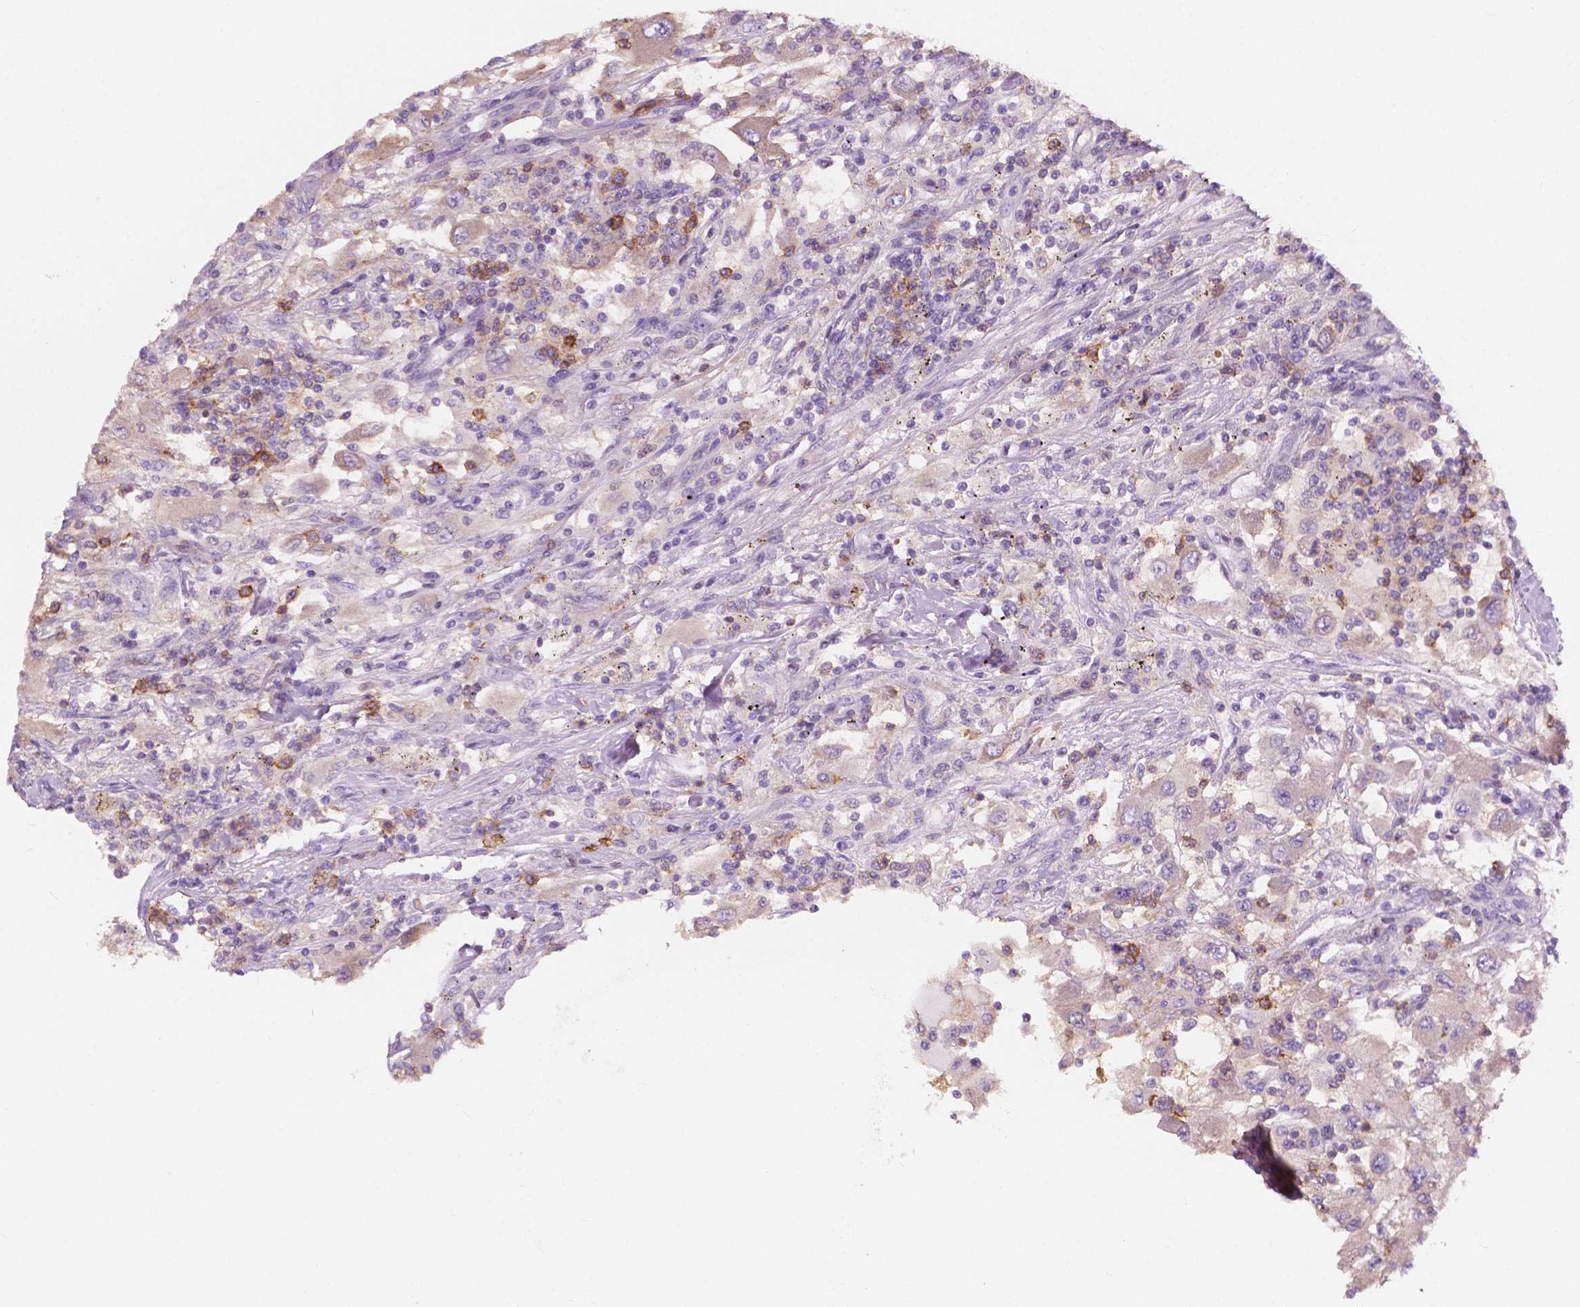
{"staining": {"intensity": "negative", "quantity": "none", "location": "none"}, "tissue": "renal cancer", "cell_type": "Tumor cells", "image_type": "cancer", "snomed": [{"axis": "morphology", "description": "Adenocarcinoma, NOS"}, {"axis": "topography", "description": "Kidney"}], "caption": "IHC histopathology image of neoplastic tissue: renal cancer (adenocarcinoma) stained with DAB reveals no significant protein staining in tumor cells.", "gene": "SEMA4A", "patient": {"sex": "female", "age": 67}}